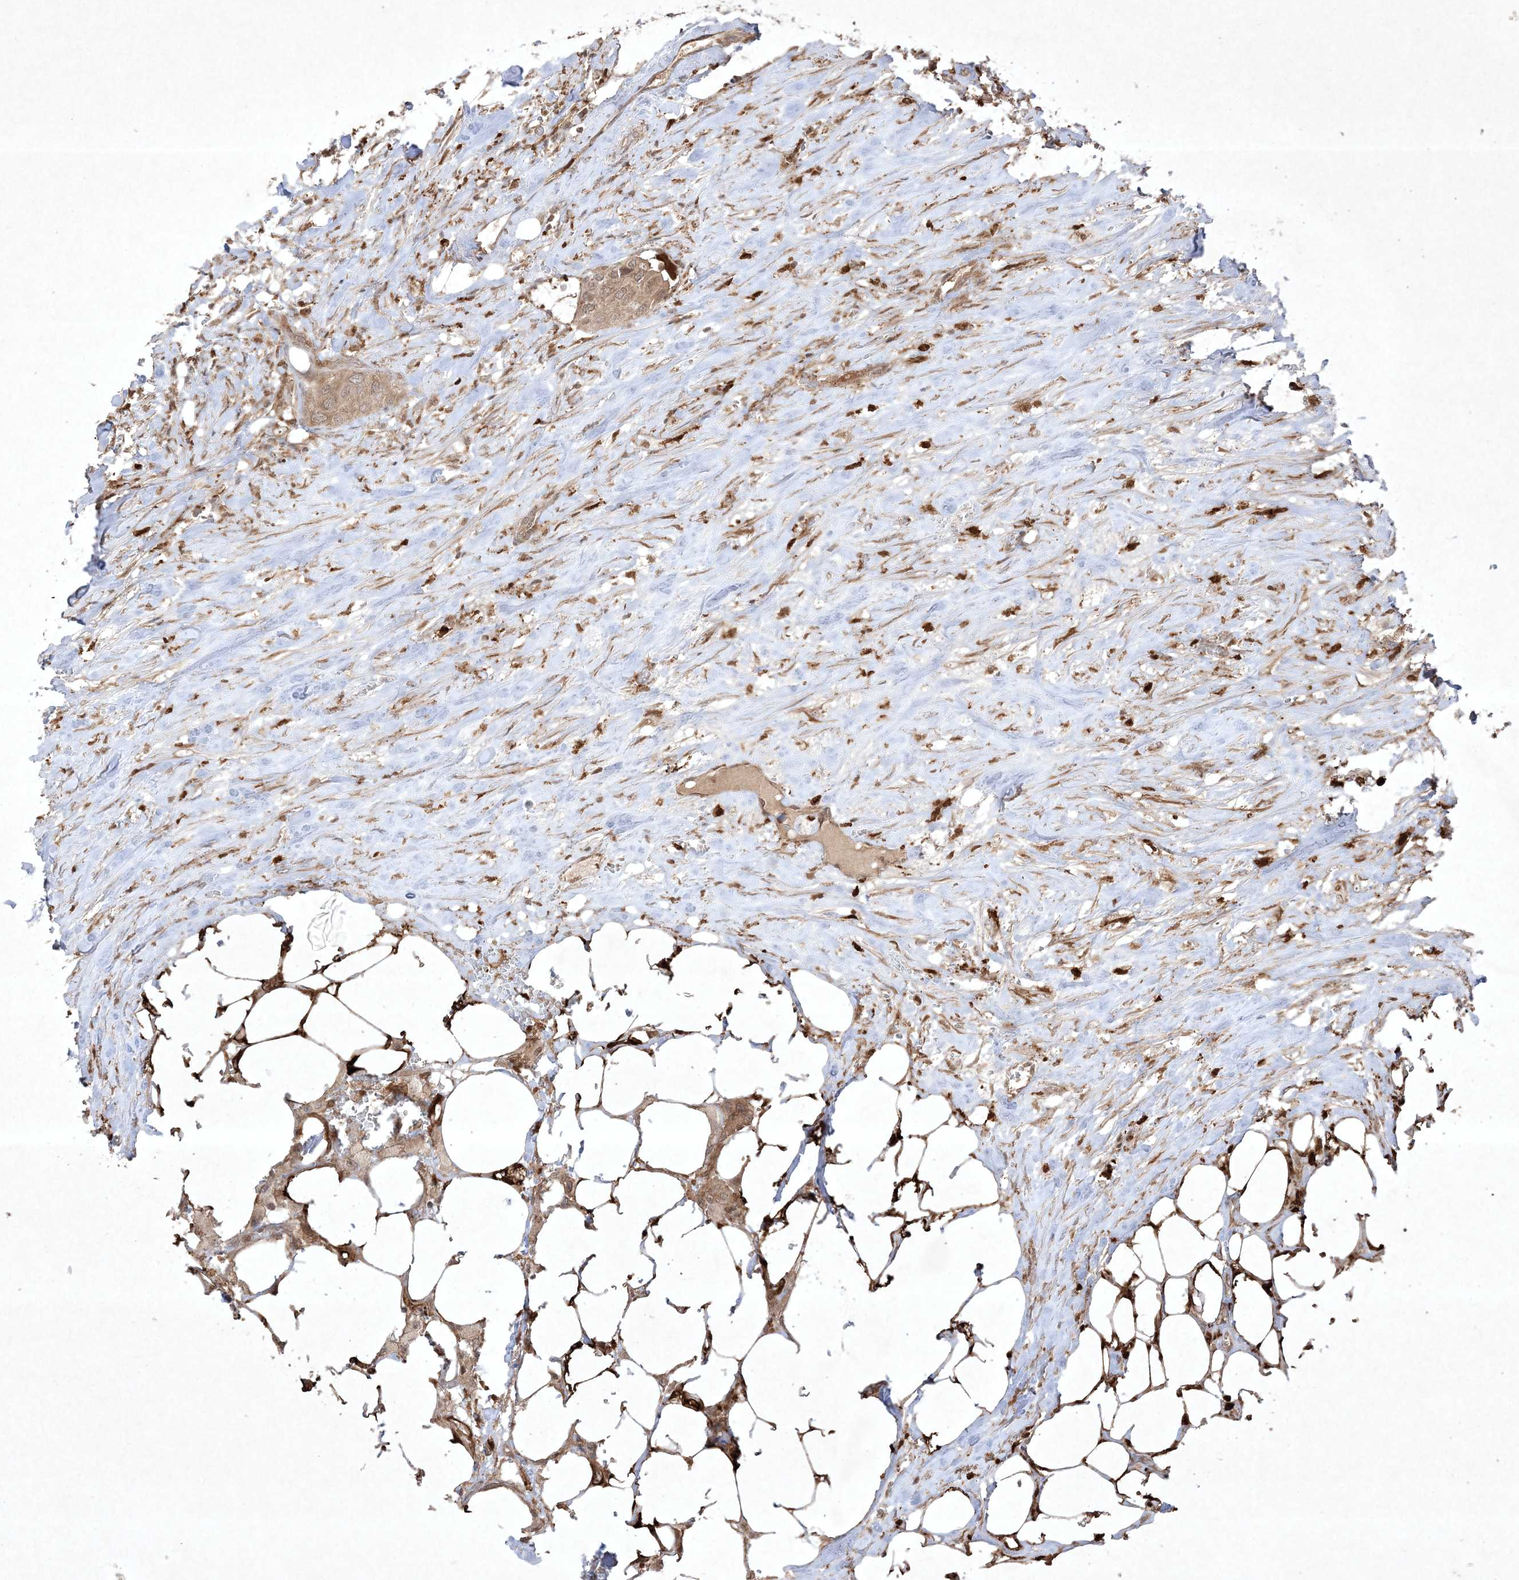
{"staining": {"intensity": "weak", "quantity": ">75%", "location": "cytoplasmic/membranous"}, "tissue": "urothelial cancer", "cell_type": "Tumor cells", "image_type": "cancer", "snomed": [{"axis": "morphology", "description": "Urothelial carcinoma, High grade"}, {"axis": "topography", "description": "Urinary bladder"}], "caption": "Immunohistochemistry (IHC) image of neoplastic tissue: human urothelial carcinoma (high-grade) stained using immunohistochemistry (IHC) shows low levels of weak protein expression localized specifically in the cytoplasmic/membranous of tumor cells, appearing as a cytoplasmic/membranous brown color.", "gene": "PTK6", "patient": {"sex": "male", "age": 64}}